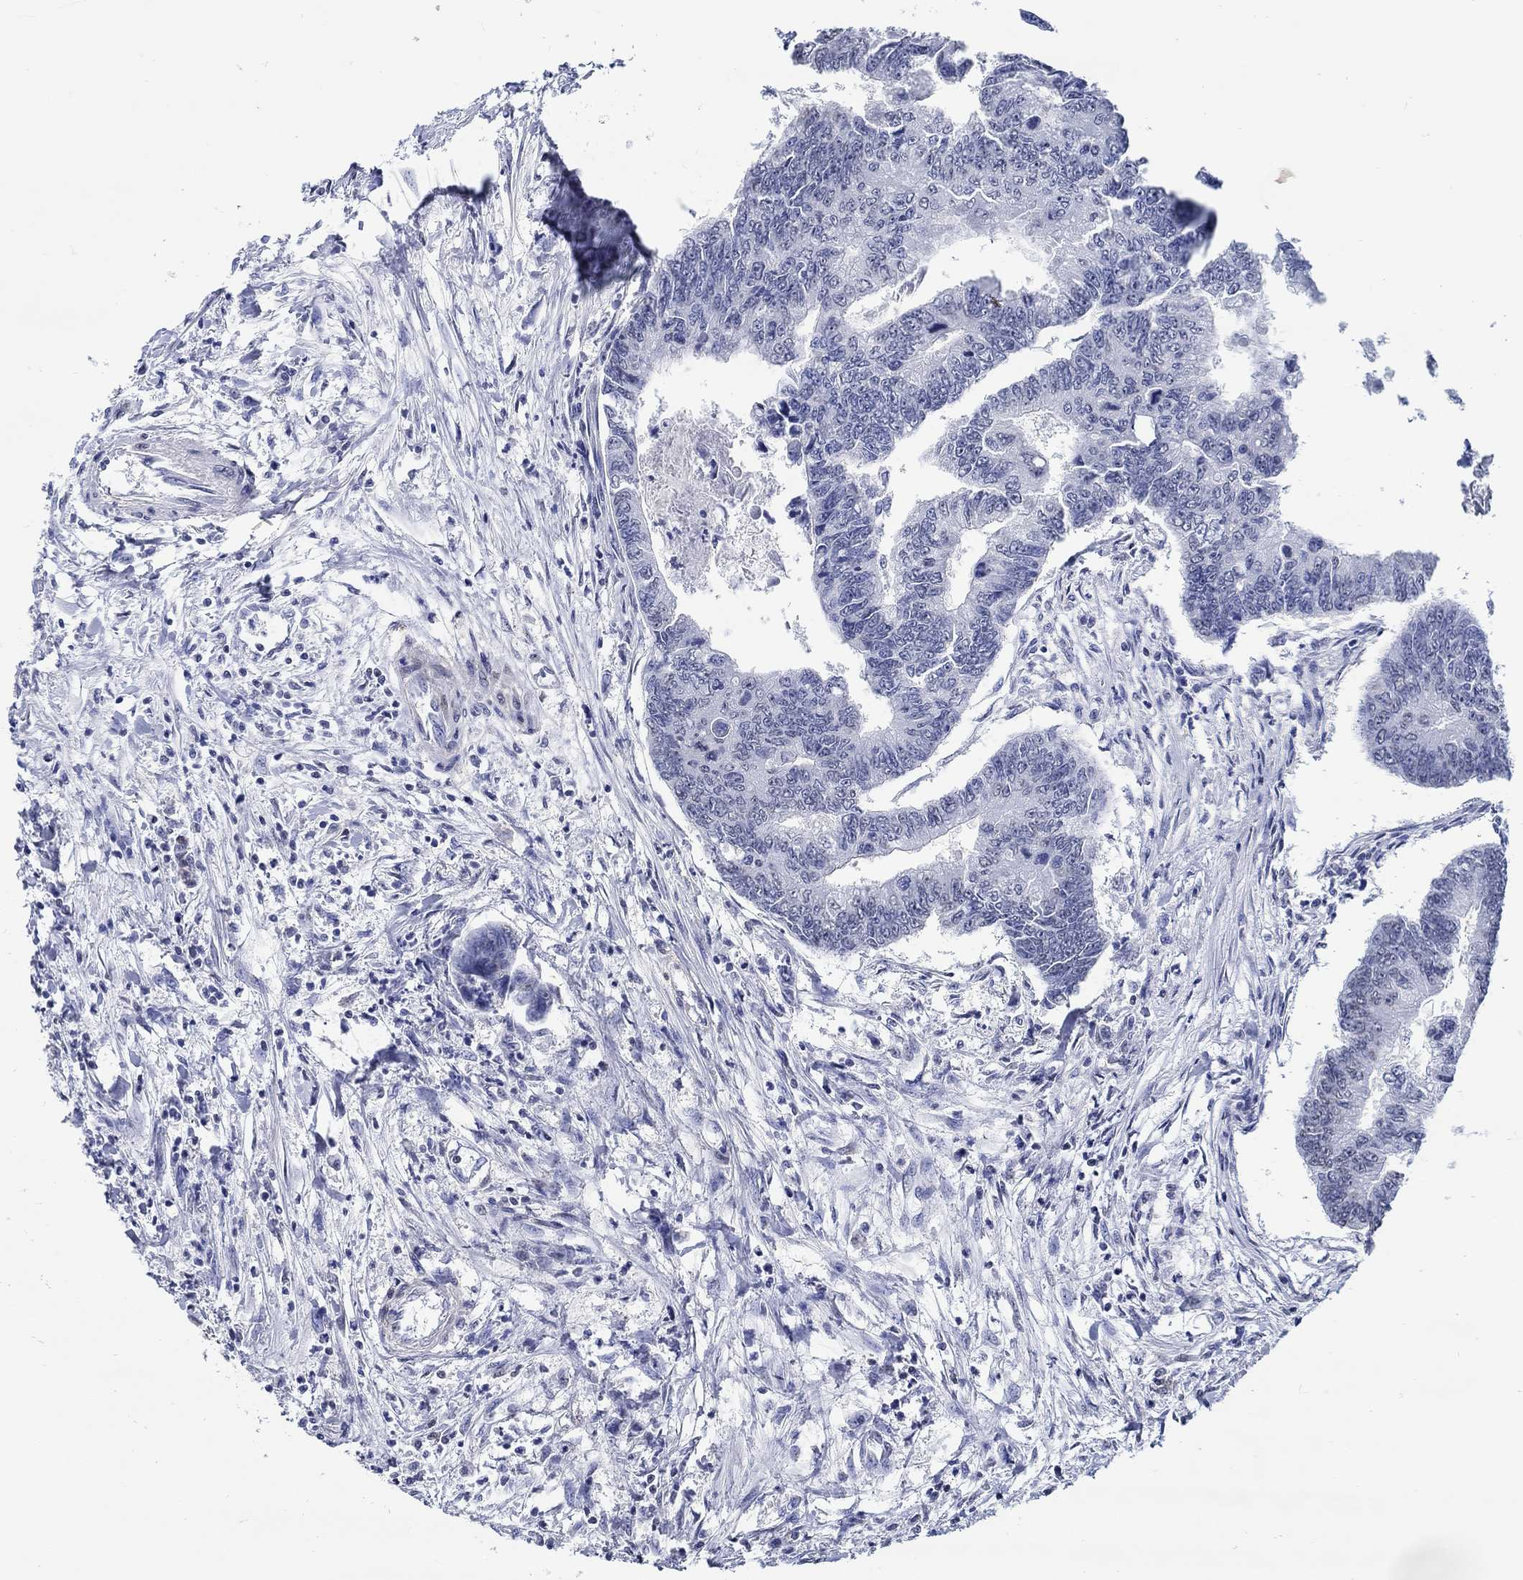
{"staining": {"intensity": "negative", "quantity": "none", "location": "none"}, "tissue": "colorectal cancer", "cell_type": "Tumor cells", "image_type": "cancer", "snomed": [{"axis": "morphology", "description": "Adenocarcinoma, NOS"}, {"axis": "topography", "description": "Colon"}], "caption": "IHC of colorectal cancer reveals no expression in tumor cells.", "gene": "PDE1B", "patient": {"sex": "female", "age": 65}}